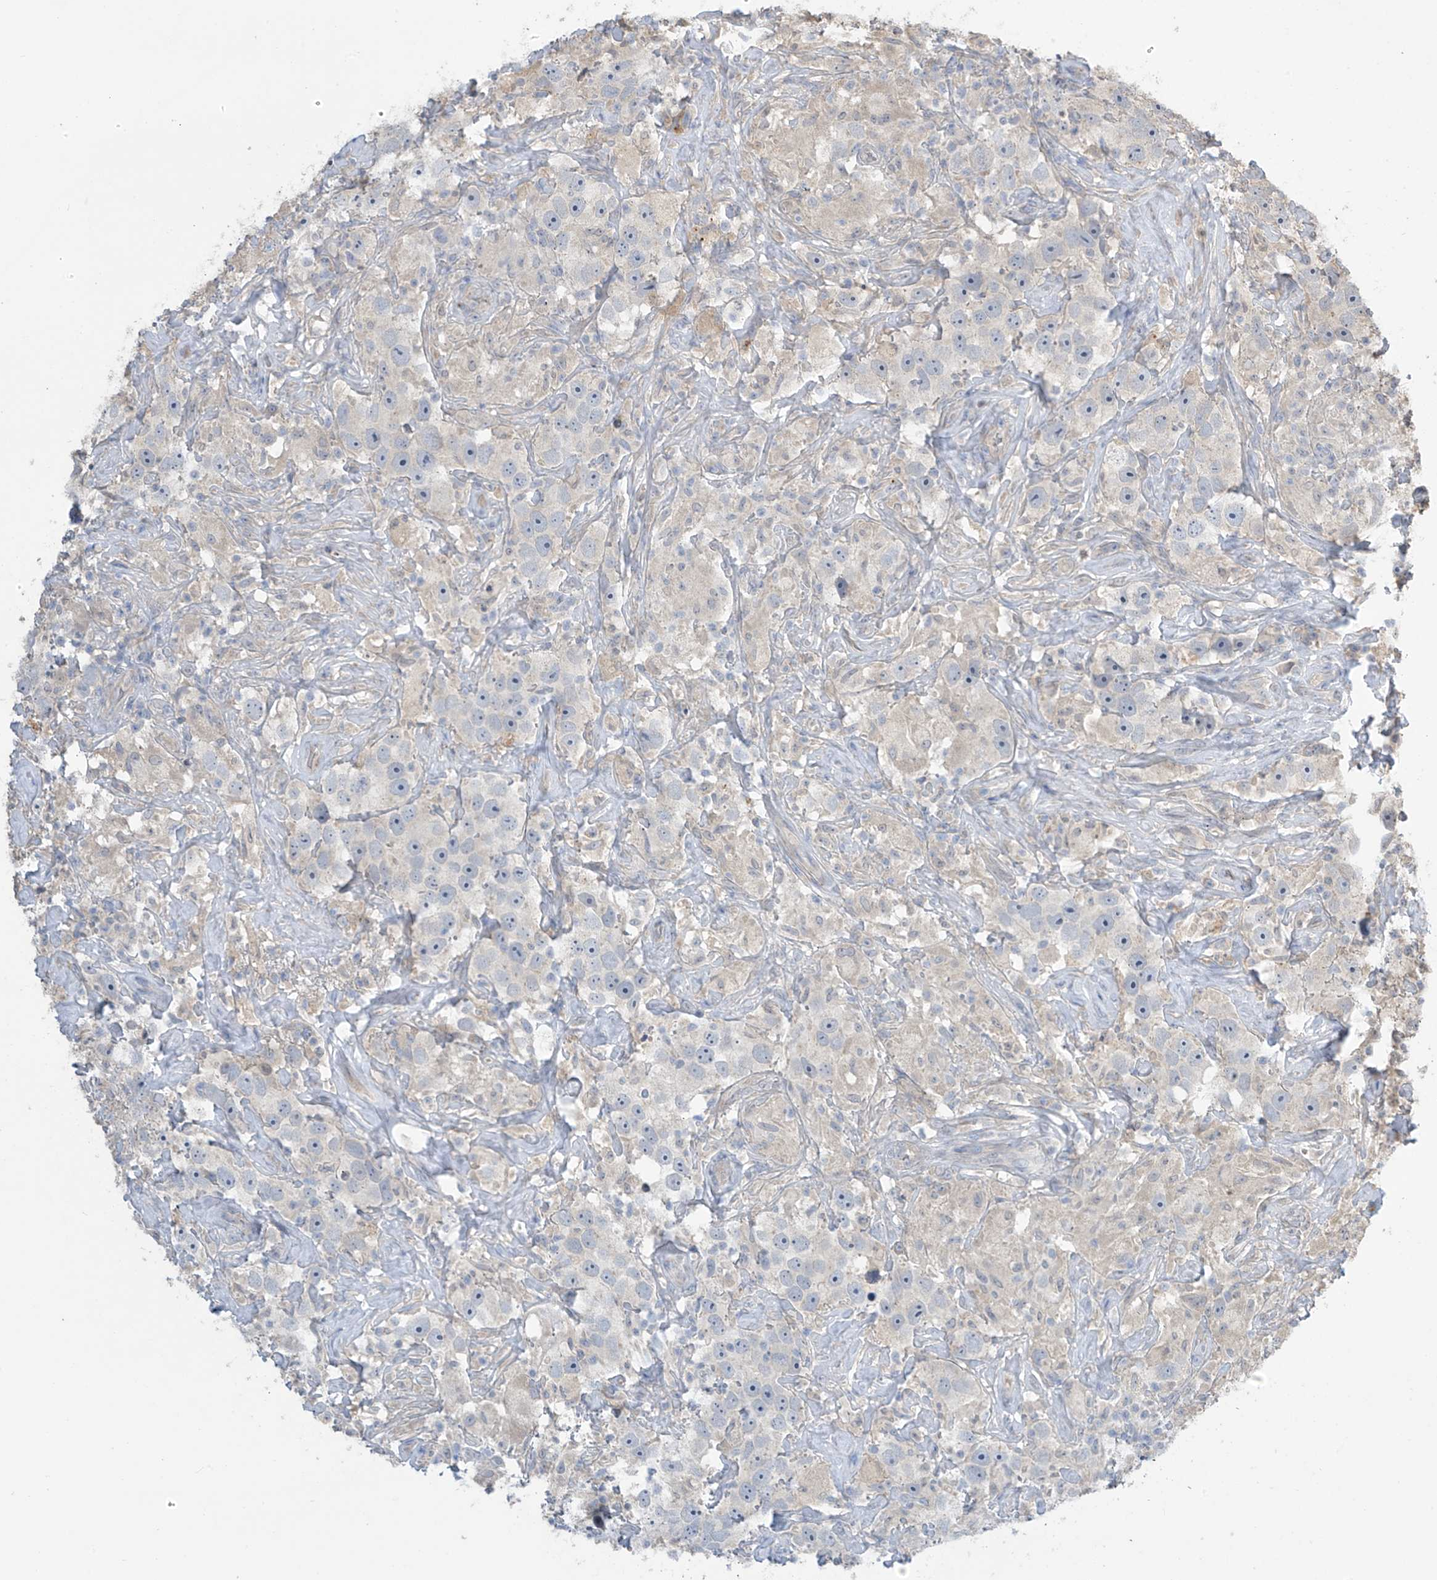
{"staining": {"intensity": "negative", "quantity": "none", "location": "none"}, "tissue": "testis cancer", "cell_type": "Tumor cells", "image_type": "cancer", "snomed": [{"axis": "morphology", "description": "Seminoma, NOS"}, {"axis": "topography", "description": "Testis"}], "caption": "IHC histopathology image of seminoma (testis) stained for a protein (brown), which displays no positivity in tumor cells.", "gene": "SLFN14", "patient": {"sex": "male", "age": 49}}